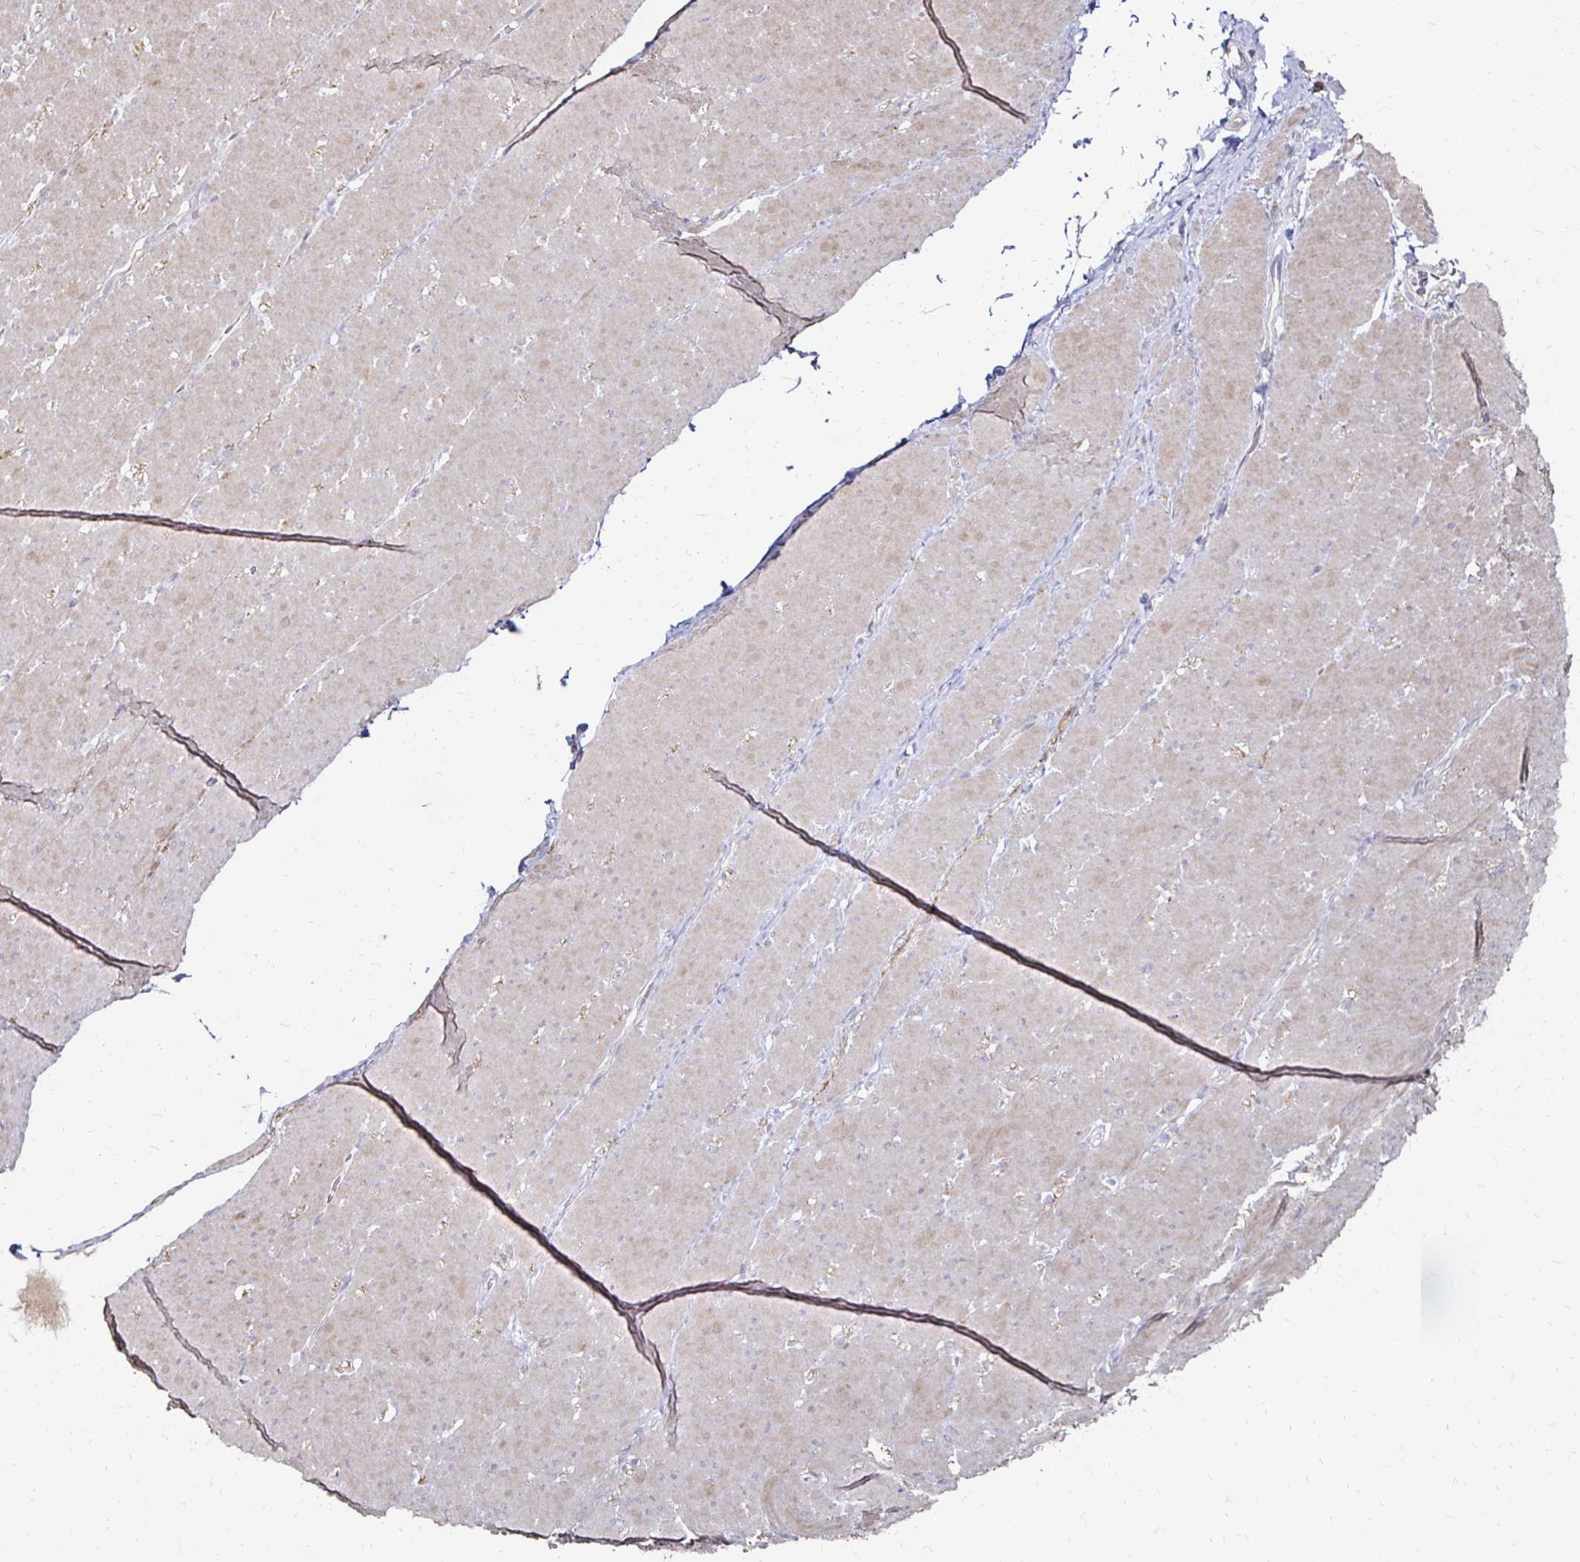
{"staining": {"intensity": "weak", "quantity": "25%-75%", "location": "cytoplasmic/membranous"}, "tissue": "smooth muscle", "cell_type": "Smooth muscle cells", "image_type": "normal", "snomed": [{"axis": "morphology", "description": "Normal tissue, NOS"}, {"axis": "topography", "description": "Smooth muscle"}, {"axis": "topography", "description": "Rectum"}], "caption": "Immunohistochemical staining of normal human smooth muscle exhibits low levels of weak cytoplasmic/membranous expression in approximately 25%-75% of smooth muscle cells. (Stains: DAB (3,3'-diaminobenzidine) in brown, nuclei in blue, Microscopy: brightfield microscopy at high magnification).", "gene": "ZNF727", "patient": {"sex": "male", "age": 53}}